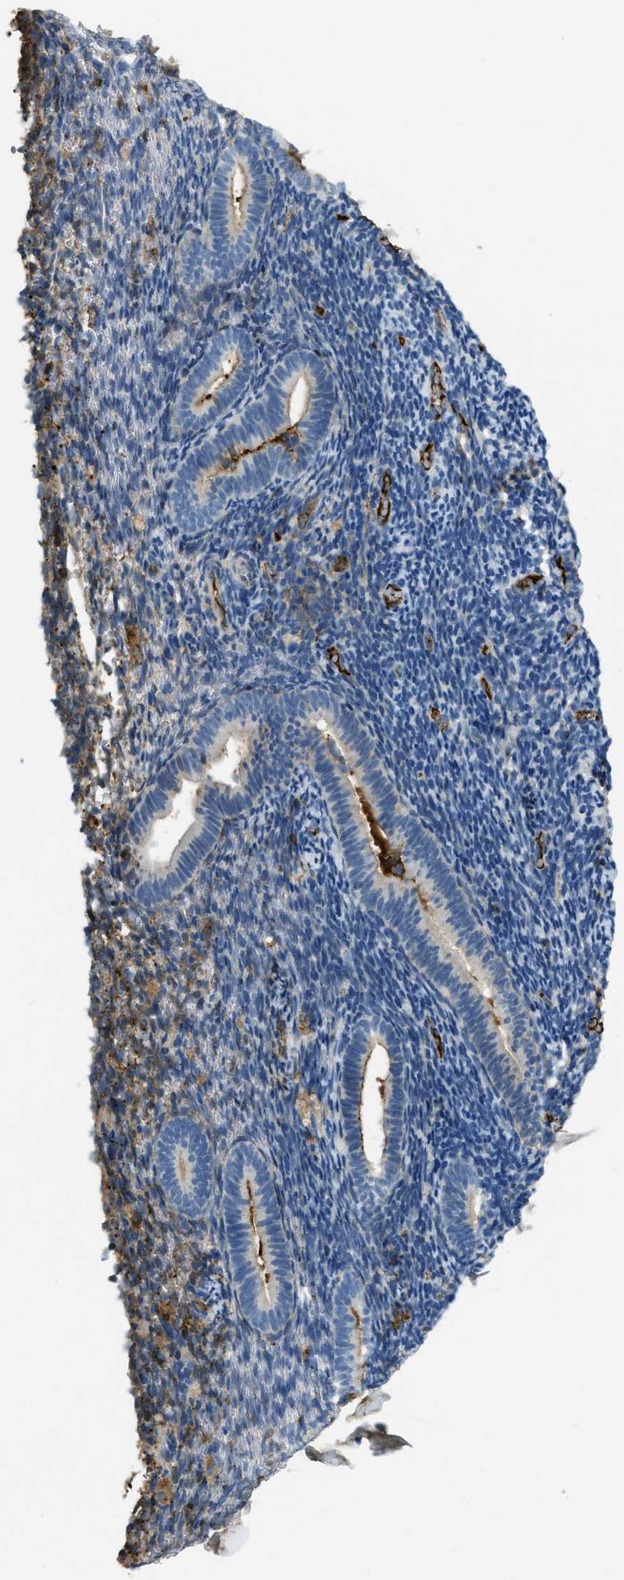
{"staining": {"intensity": "moderate", "quantity": "<25%", "location": "cytoplasmic/membranous"}, "tissue": "endometrium", "cell_type": "Cells in endometrial stroma", "image_type": "normal", "snomed": [{"axis": "morphology", "description": "Normal tissue, NOS"}, {"axis": "topography", "description": "Endometrium"}], "caption": "High-magnification brightfield microscopy of benign endometrium stained with DAB (3,3'-diaminobenzidine) (brown) and counterstained with hematoxylin (blue). cells in endometrial stroma exhibit moderate cytoplasmic/membranous staining is present in about<25% of cells.", "gene": "PRTN3", "patient": {"sex": "female", "age": 51}}